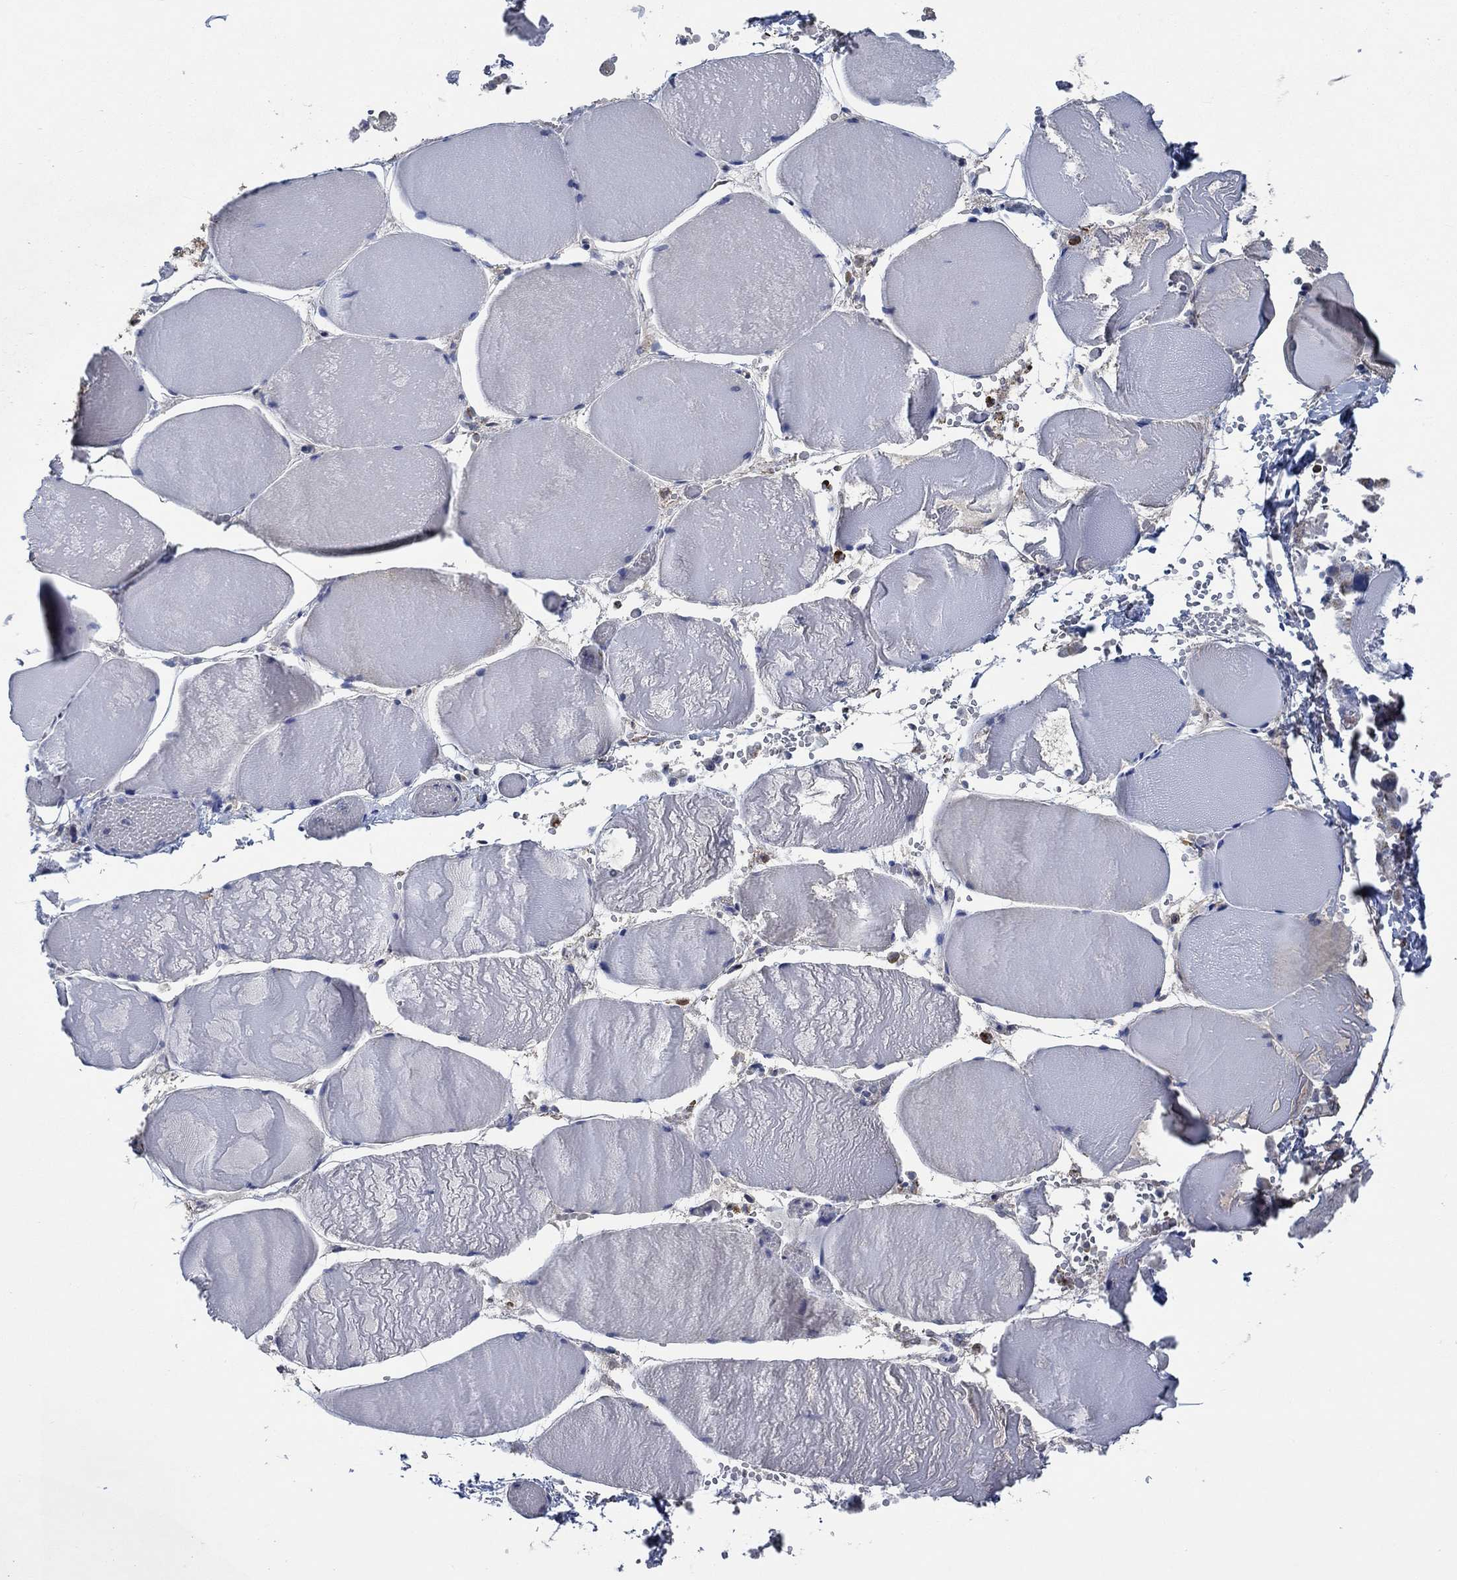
{"staining": {"intensity": "negative", "quantity": "none", "location": "none"}, "tissue": "skeletal muscle", "cell_type": "Myocytes", "image_type": "normal", "snomed": [{"axis": "morphology", "description": "Normal tissue, NOS"}, {"axis": "morphology", "description": "Malignant melanoma, Metastatic site"}, {"axis": "topography", "description": "Skeletal muscle"}], "caption": "IHC of unremarkable skeletal muscle shows no positivity in myocytes.", "gene": "STXBP6", "patient": {"sex": "male", "age": 50}}